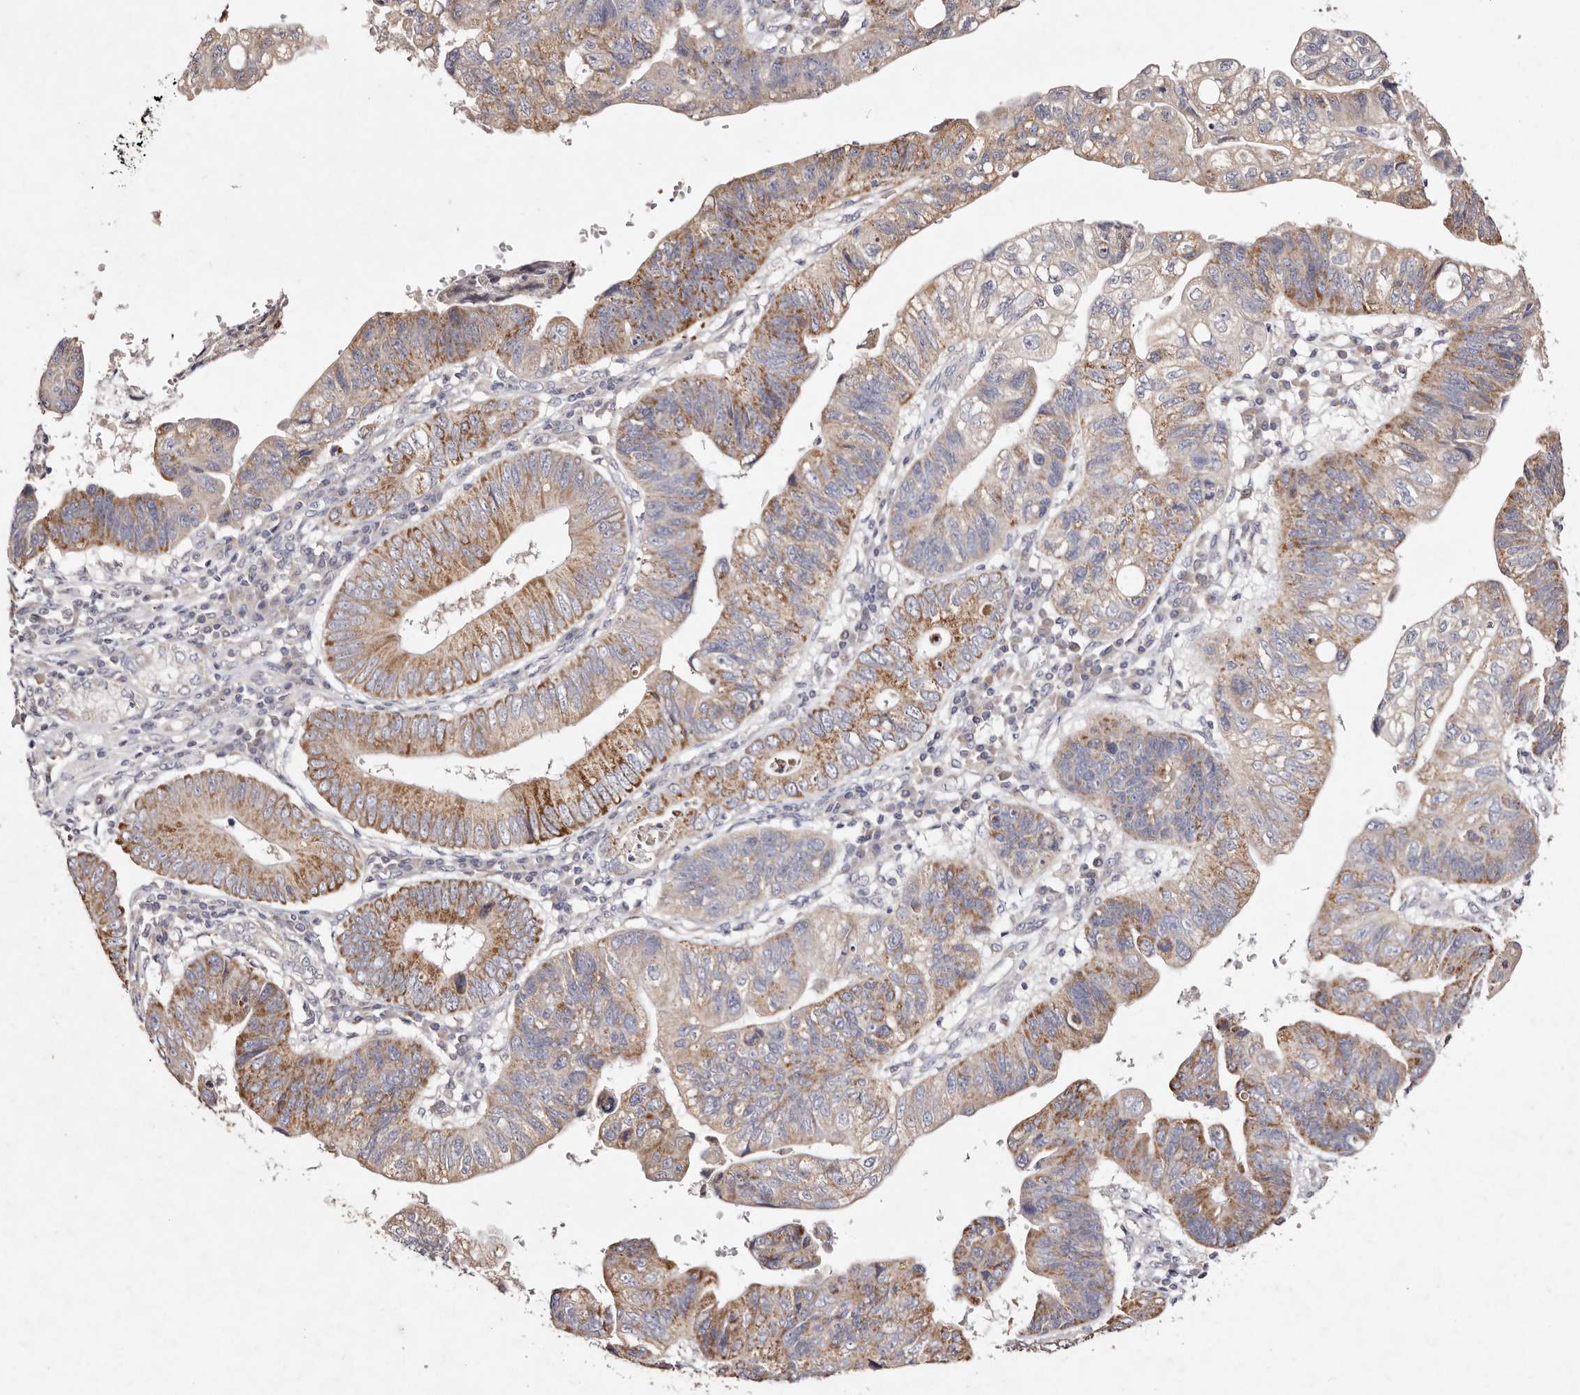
{"staining": {"intensity": "moderate", "quantity": ">75%", "location": "cytoplasmic/membranous"}, "tissue": "stomach cancer", "cell_type": "Tumor cells", "image_type": "cancer", "snomed": [{"axis": "morphology", "description": "Adenocarcinoma, NOS"}, {"axis": "topography", "description": "Stomach"}], "caption": "Human stomach cancer (adenocarcinoma) stained with a protein marker exhibits moderate staining in tumor cells.", "gene": "TSC2", "patient": {"sex": "male", "age": 59}}